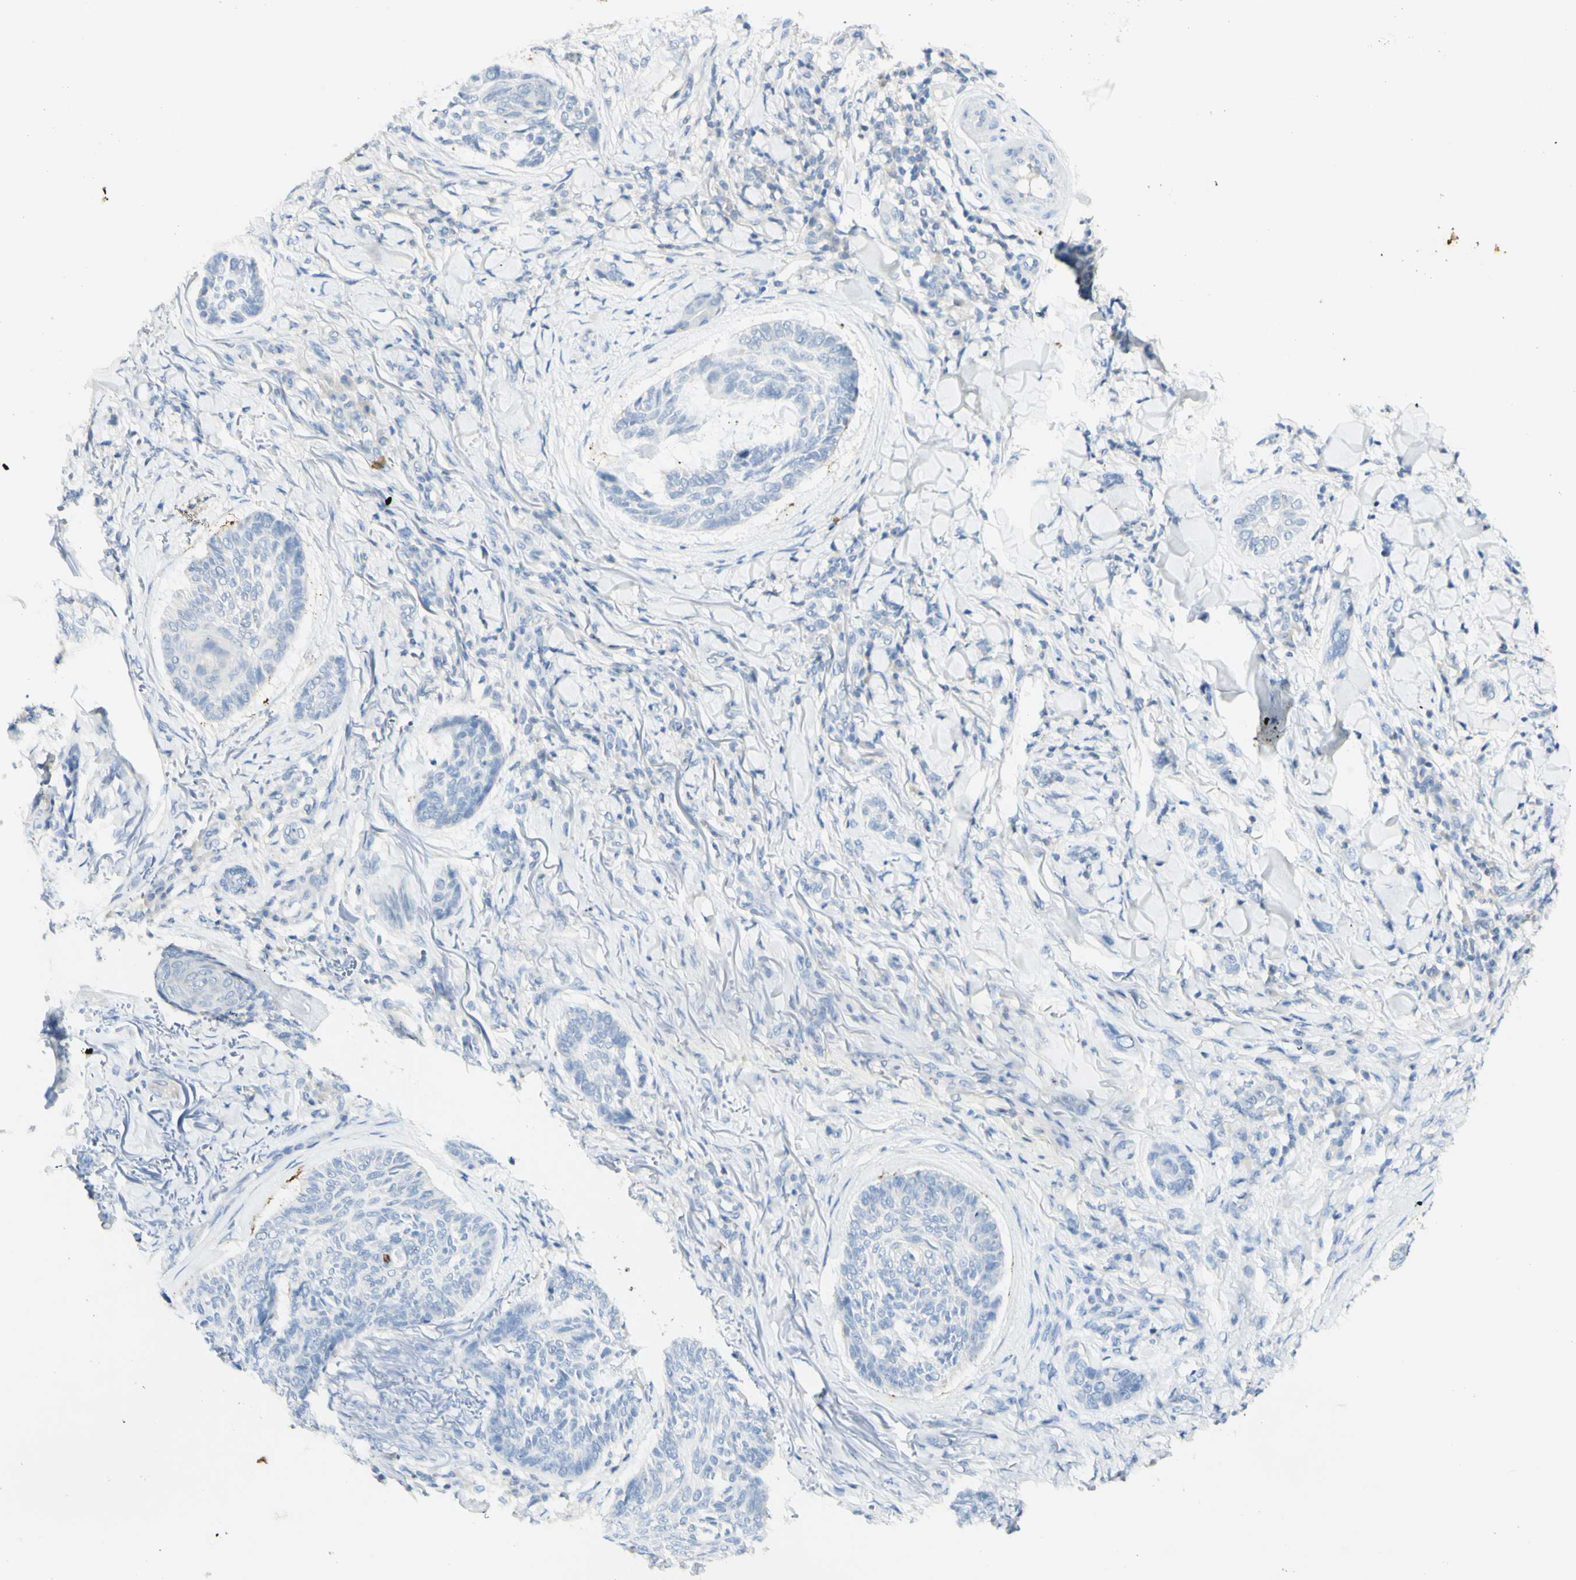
{"staining": {"intensity": "negative", "quantity": "none", "location": "none"}, "tissue": "skin cancer", "cell_type": "Tumor cells", "image_type": "cancer", "snomed": [{"axis": "morphology", "description": "Basal cell carcinoma"}, {"axis": "topography", "description": "Skin"}], "caption": "There is no significant positivity in tumor cells of basal cell carcinoma (skin). (DAB IHC visualized using brightfield microscopy, high magnification).", "gene": "GDF15", "patient": {"sex": "male", "age": 43}}